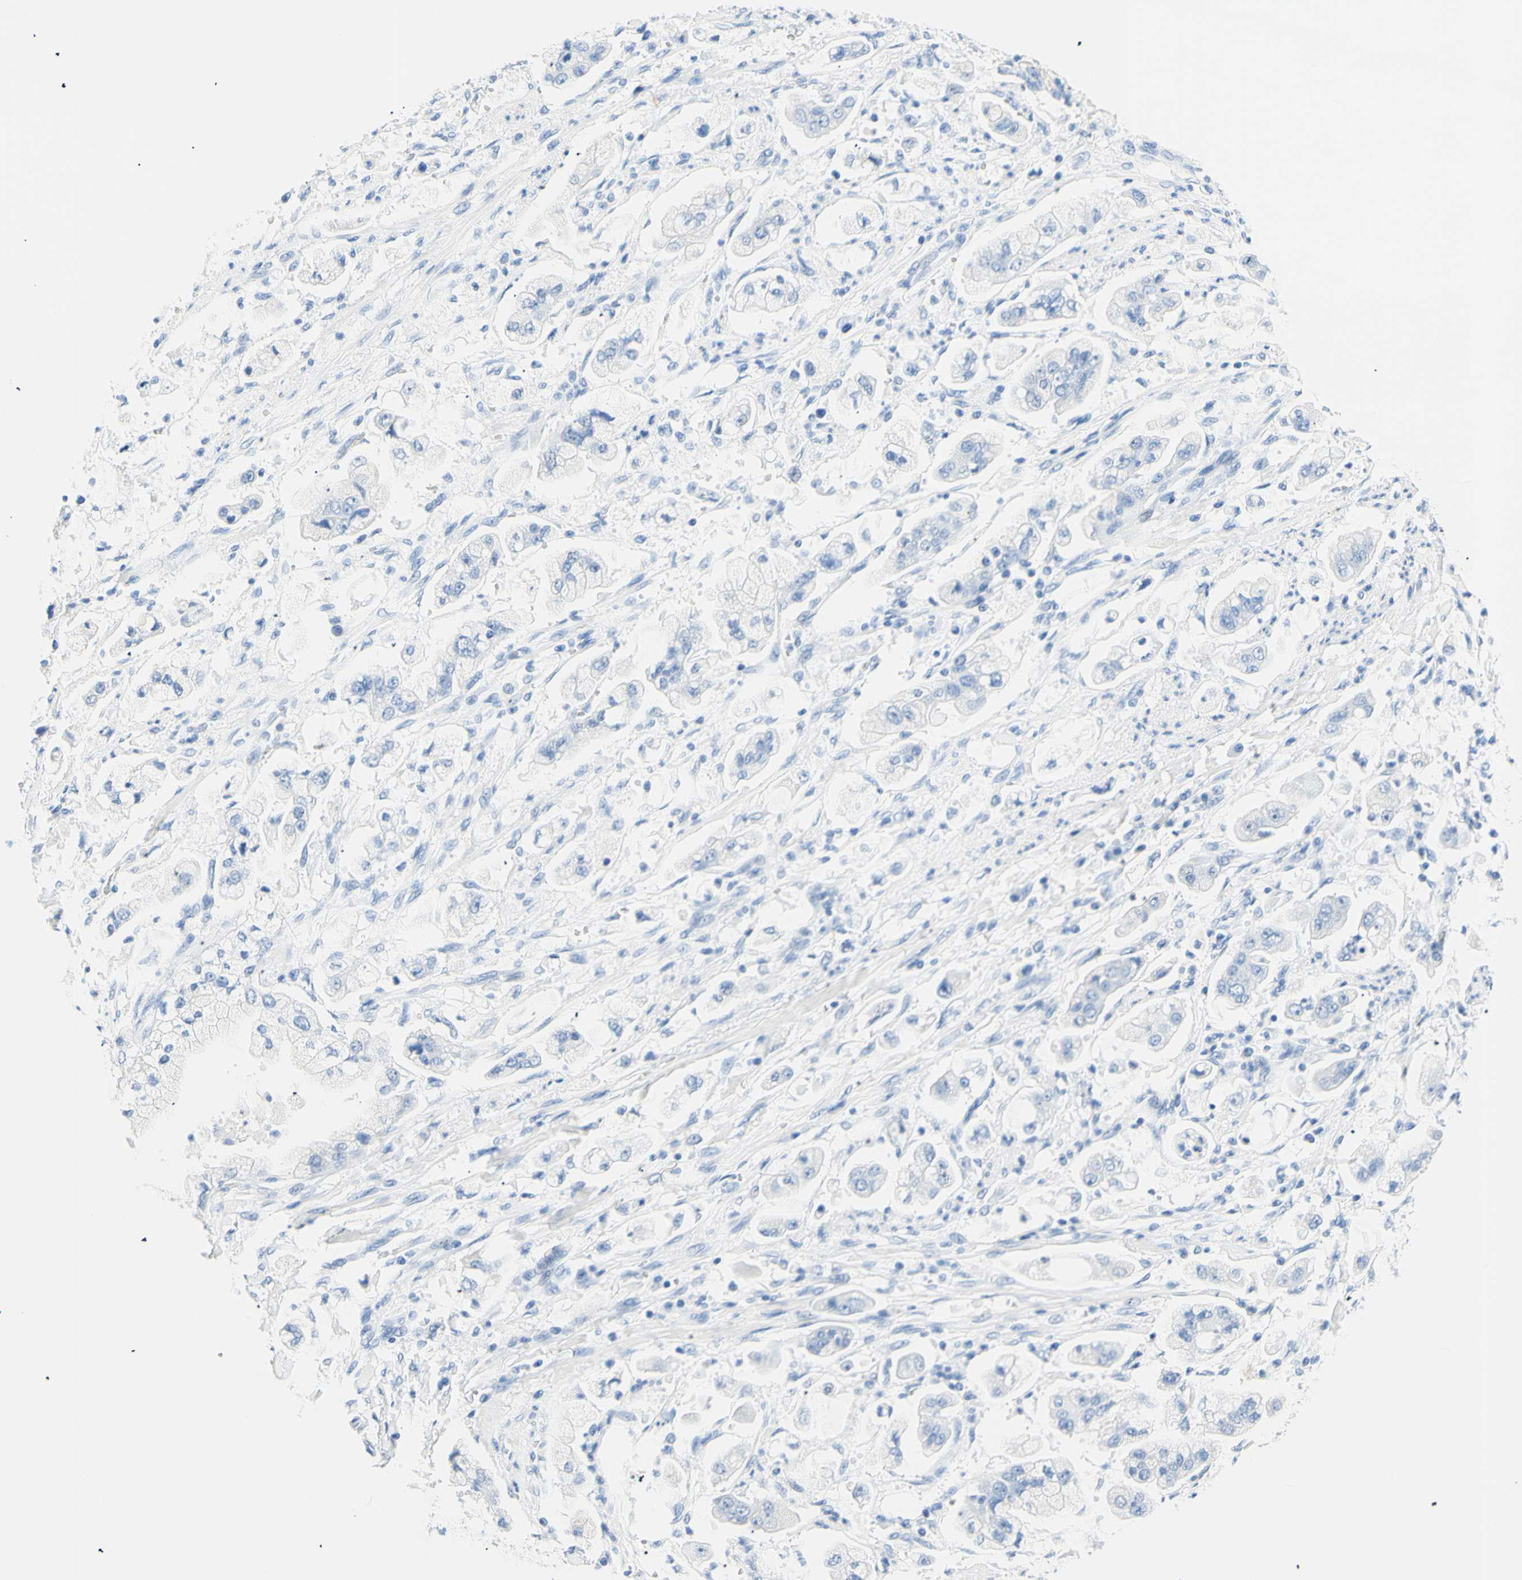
{"staining": {"intensity": "negative", "quantity": "none", "location": "none"}, "tissue": "stomach cancer", "cell_type": "Tumor cells", "image_type": "cancer", "snomed": [{"axis": "morphology", "description": "Adenocarcinoma, NOS"}, {"axis": "topography", "description": "Stomach"}], "caption": "This is an immunohistochemistry image of stomach cancer. There is no expression in tumor cells.", "gene": "MYH2", "patient": {"sex": "male", "age": 62}}